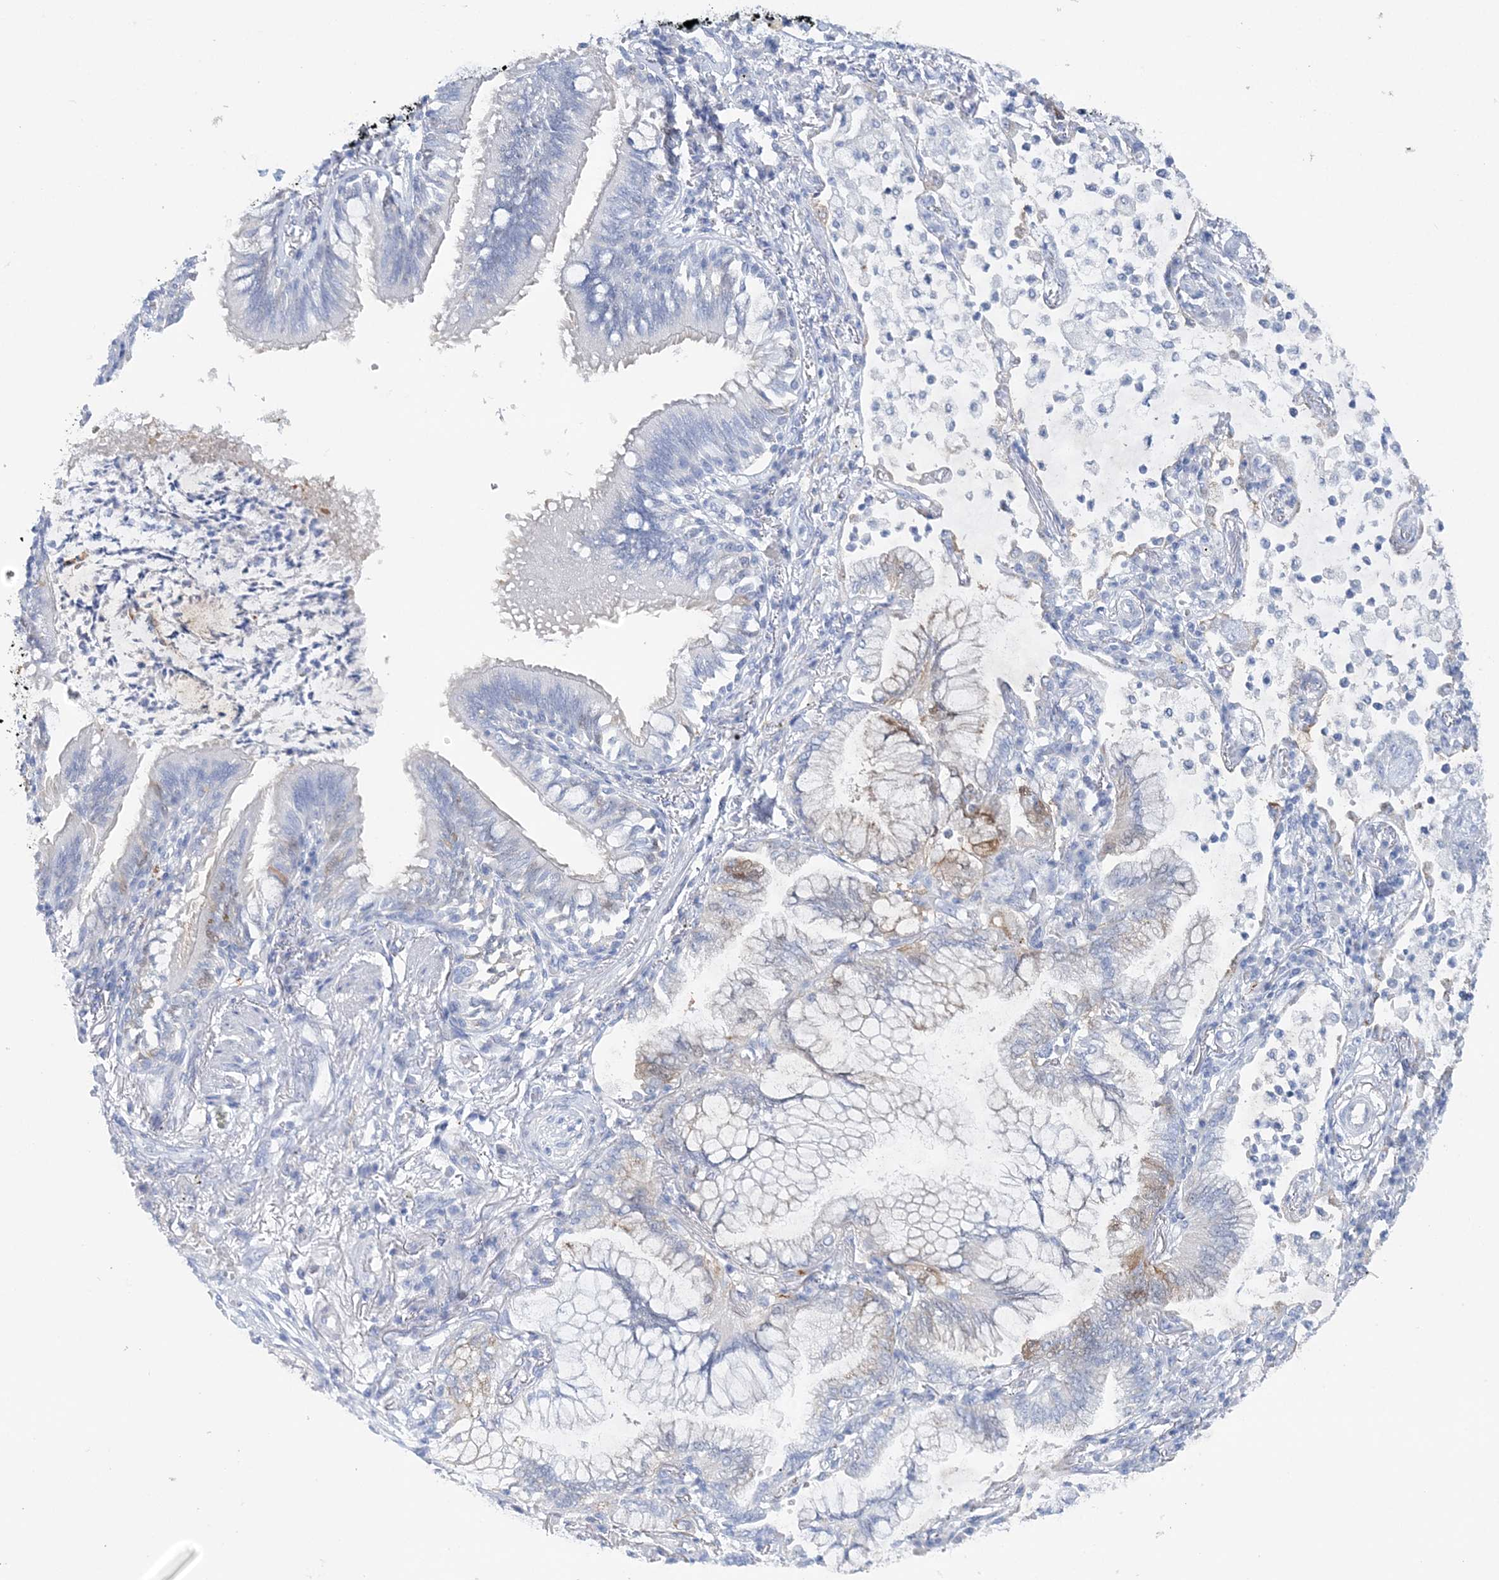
{"staining": {"intensity": "moderate", "quantity": "<25%", "location": "cytoplasmic/membranous"}, "tissue": "lung cancer", "cell_type": "Tumor cells", "image_type": "cancer", "snomed": [{"axis": "morphology", "description": "Adenocarcinoma, NOS"}, {"axis": "topography", "description": "Lung"}], "caption": "Approximately <25% of tumor cells in lung cancer reveal moderate cytoplasmic/membranous protein staining as visualized by brown immunohistochemical staining.", "gene": "HMGCS1", "patient": {"sex": "female", "age": 70}}